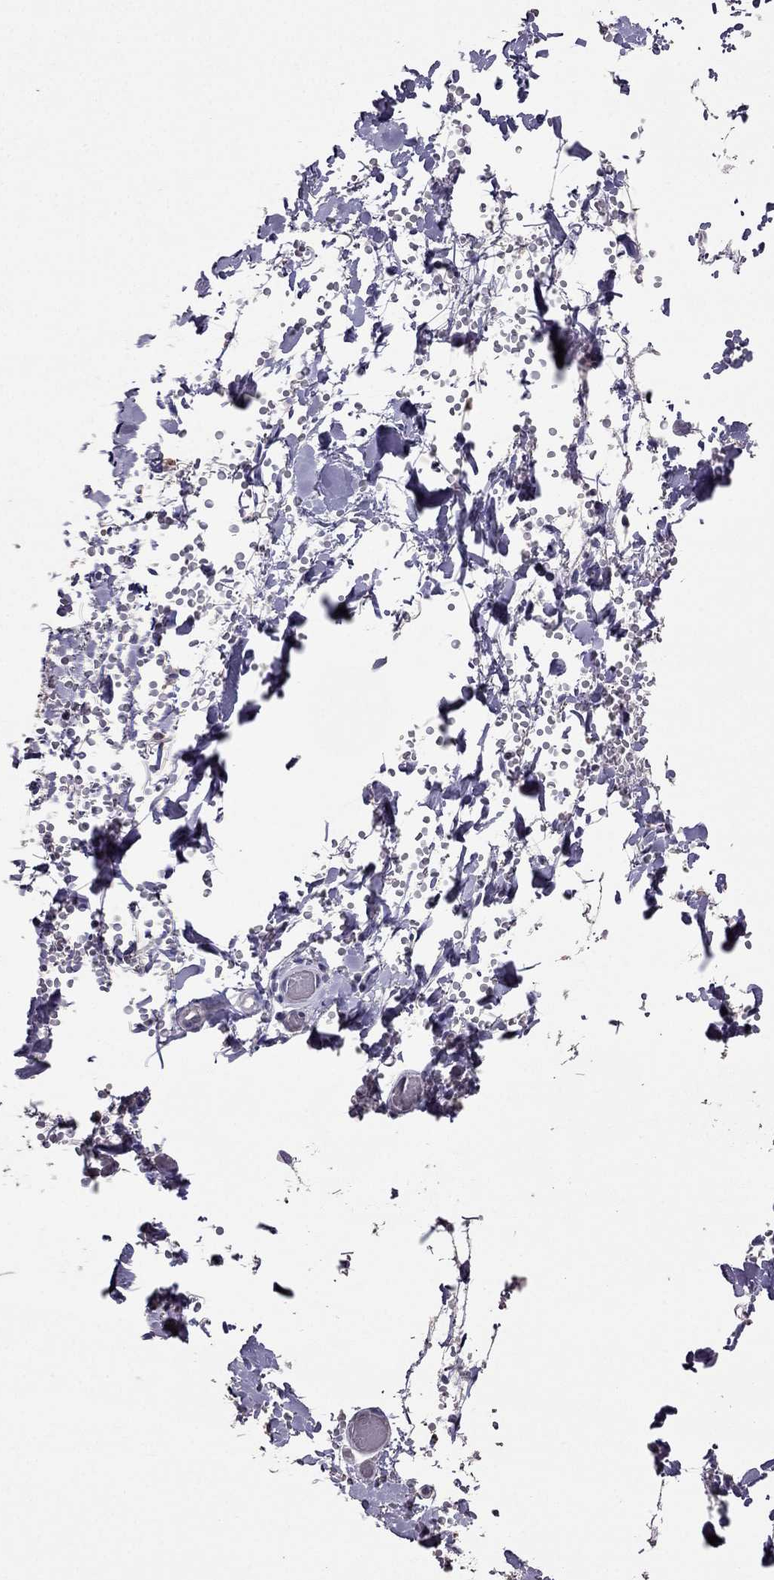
{"staining": {"intensity": "negative", "quantity": "none", "location": "none"}, "tissue": "salivary gland", "cell_type": "Glandular cells", "image_type": "normal", "snomed": [{"axis": "morphology", "description": "Normal tissue, NOS"}, {"axis": "topography", "description": "Salivary gland"}, {"axis": "topography", "description": "Peripheral nerve tissue"}], "caption": "There is no significant expression in glandular cells of salivary gland. (DAB (3,3'-diaminobenzidine) IHC with hematoxylin counter stain).", "gene": "RFLNB", "patient": {"sex": "male", "age": 71}}